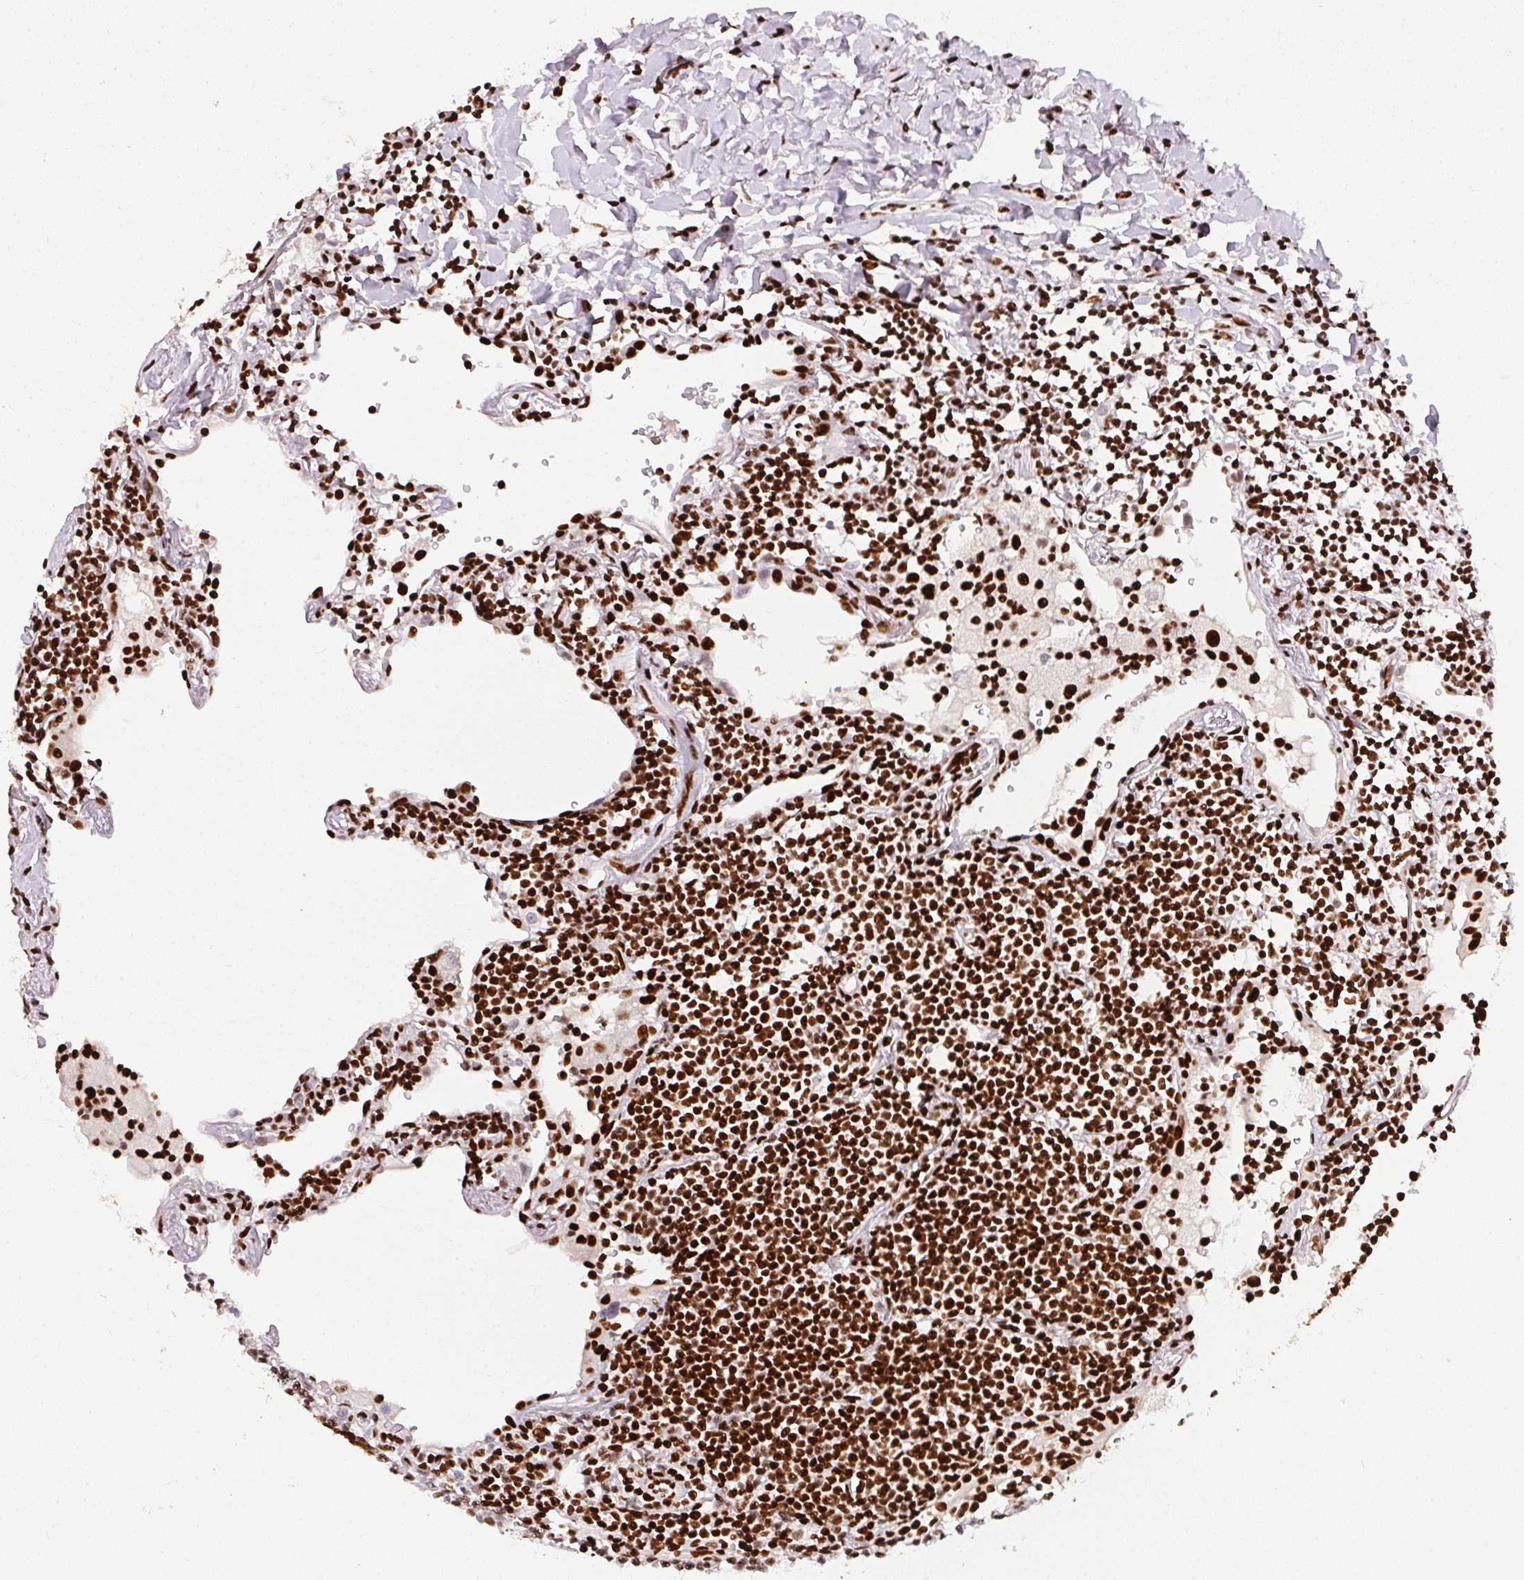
{"staining": {"intensity": "strong", "quantity": ">75%", "location": "nuclear"}, "tissue": "lymphoma", "cell_type": "Tumor cells", "image_type": "cancer", "snomed": [{"axis": "morphology", "description": "Malignant lymphoma, non-Hodgkin's type, Low grade"}, {"axis": "topography", "description": "Lung"}], "caption": "The histopathology image shows staining of lymphoma, revealing strong nuclear protein positivity (brown color) within tumor cells.", "gene": "PAGE3", "patient": {"sex": "female", "age": 71}}